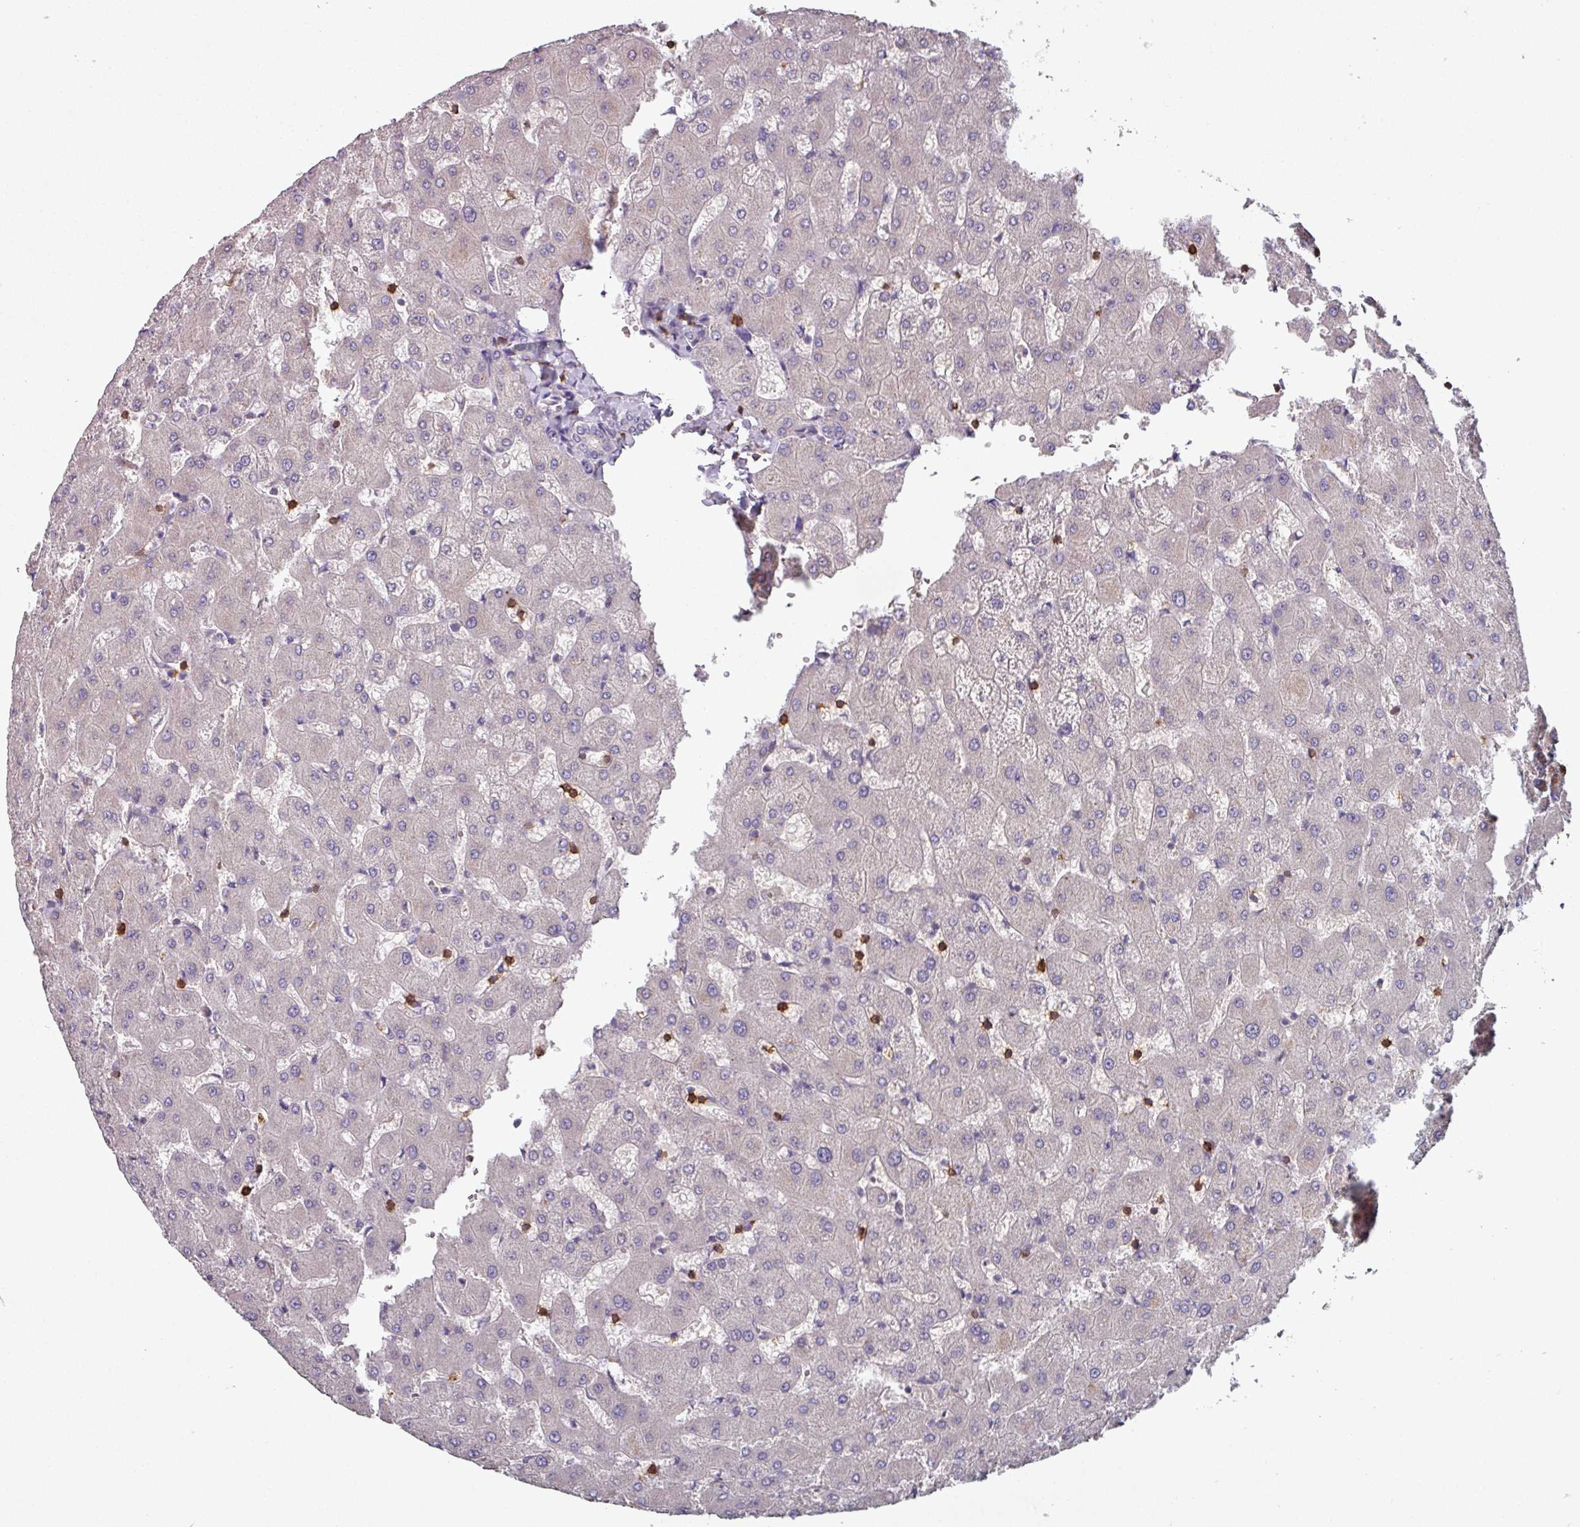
{"staining": {"intensity": "negative", "quantity": "none", "location": "none"}, "tissue": "liver", "cell_type": "Cholangiocytes", "image_type": "normal", "snomed": [{"axis": "morphology", "description": "Normal tissue, NOS"}, {"axis": "topography", "description": "Liver"}], "caption": "Immunohistochemistry (IHC) of unremarkable human liver displays no positivity in cholangiocytes.", "gene": "CD3G", "patient": {"sex": "female", "age": 63}}